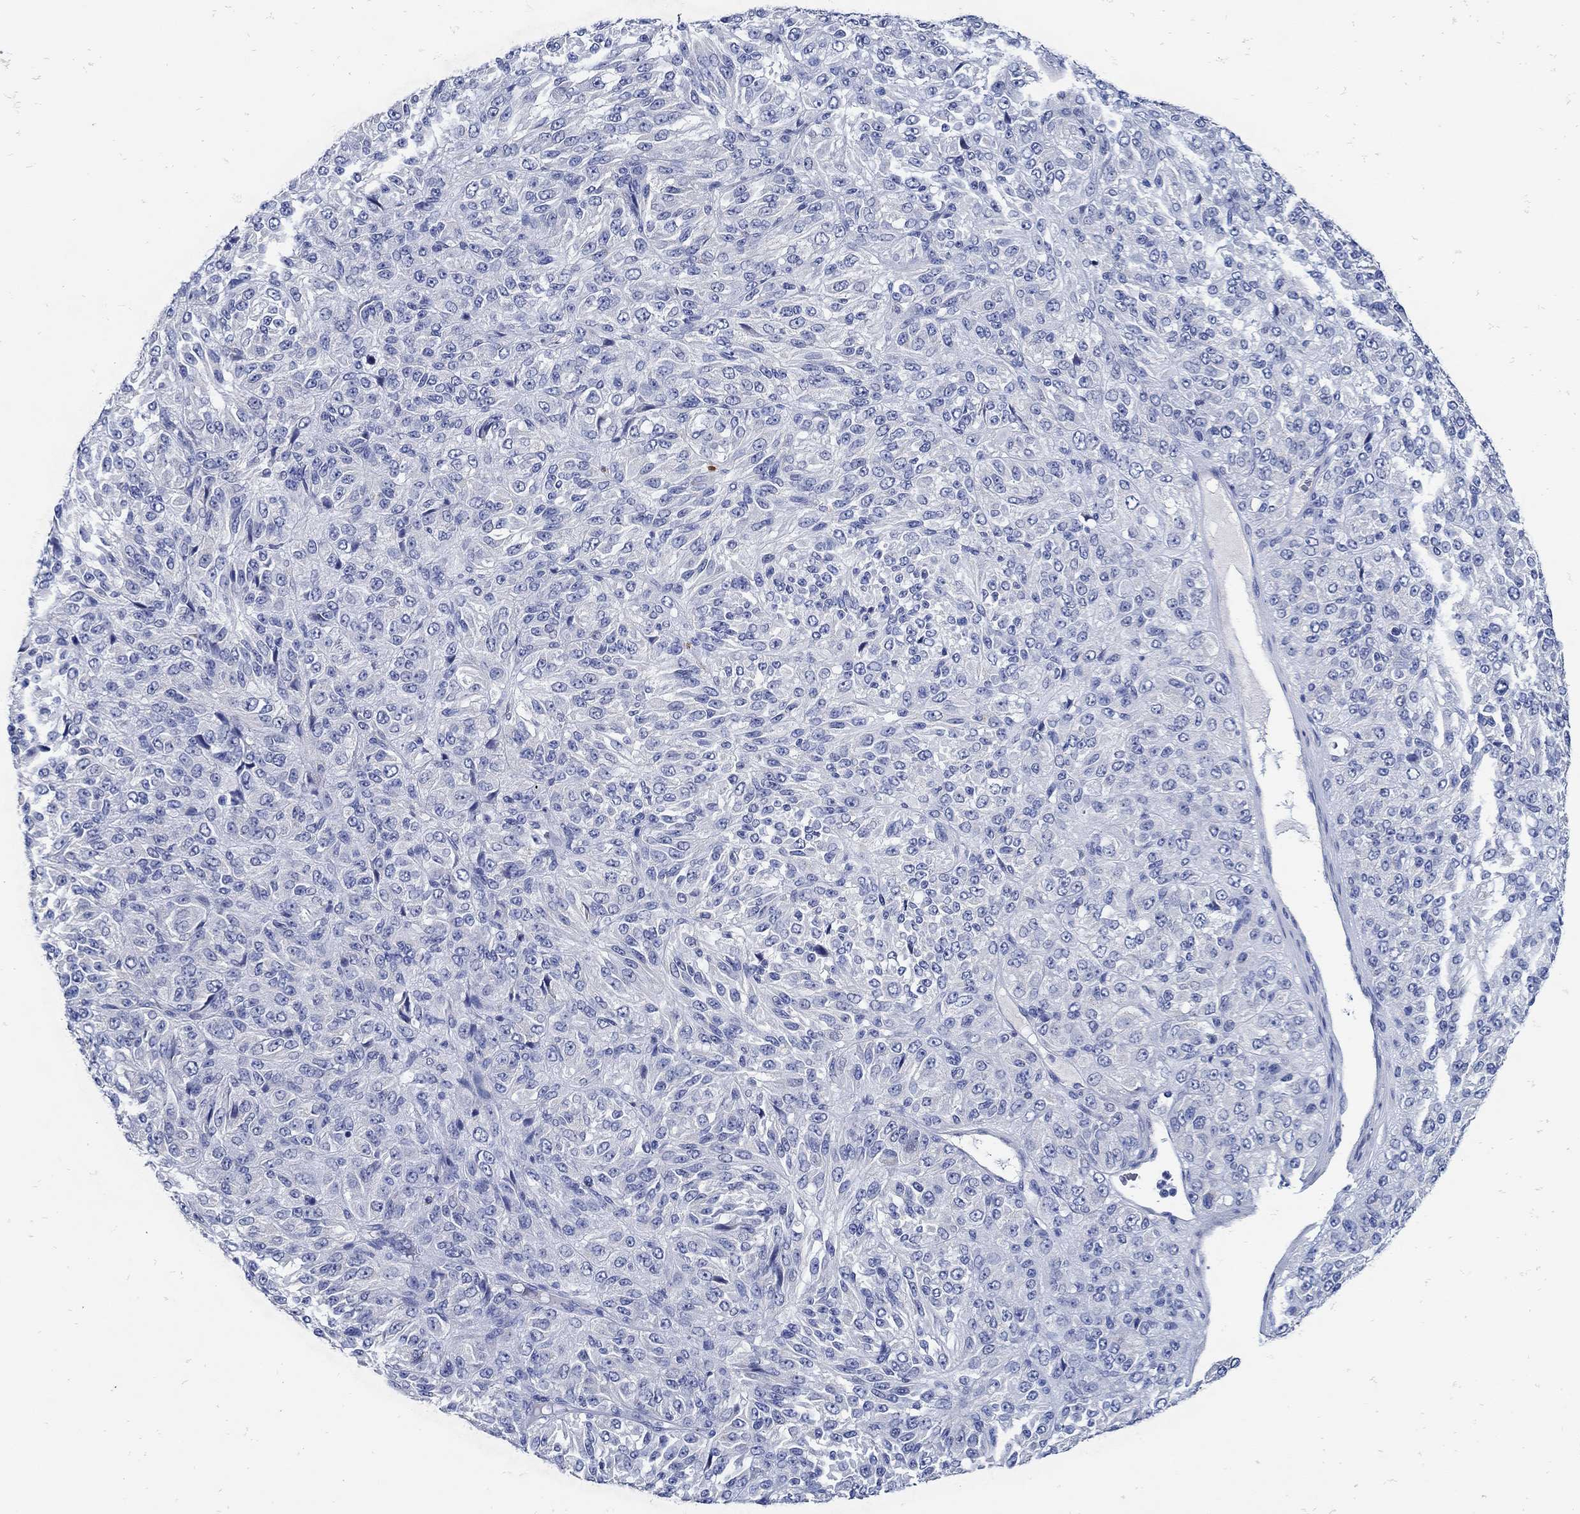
{"staining": {"intensity": "negative", "quantity": "none", "location": "none"}, "tissue": "melanoma", "cell_type": "Tumor cells", "image_type": "cancer", "snomed": [{"axis": "morphology", "description": "Malignant melanoma, Metastatic site"}, {"axis": "topography", "description": "Brain"}], "caption": "Melanoma was stained to show a protein in brown. There is no significant staining in tumor cells.", "gene": "NOS1", "patient": {"sex": "female", "age": 56}}